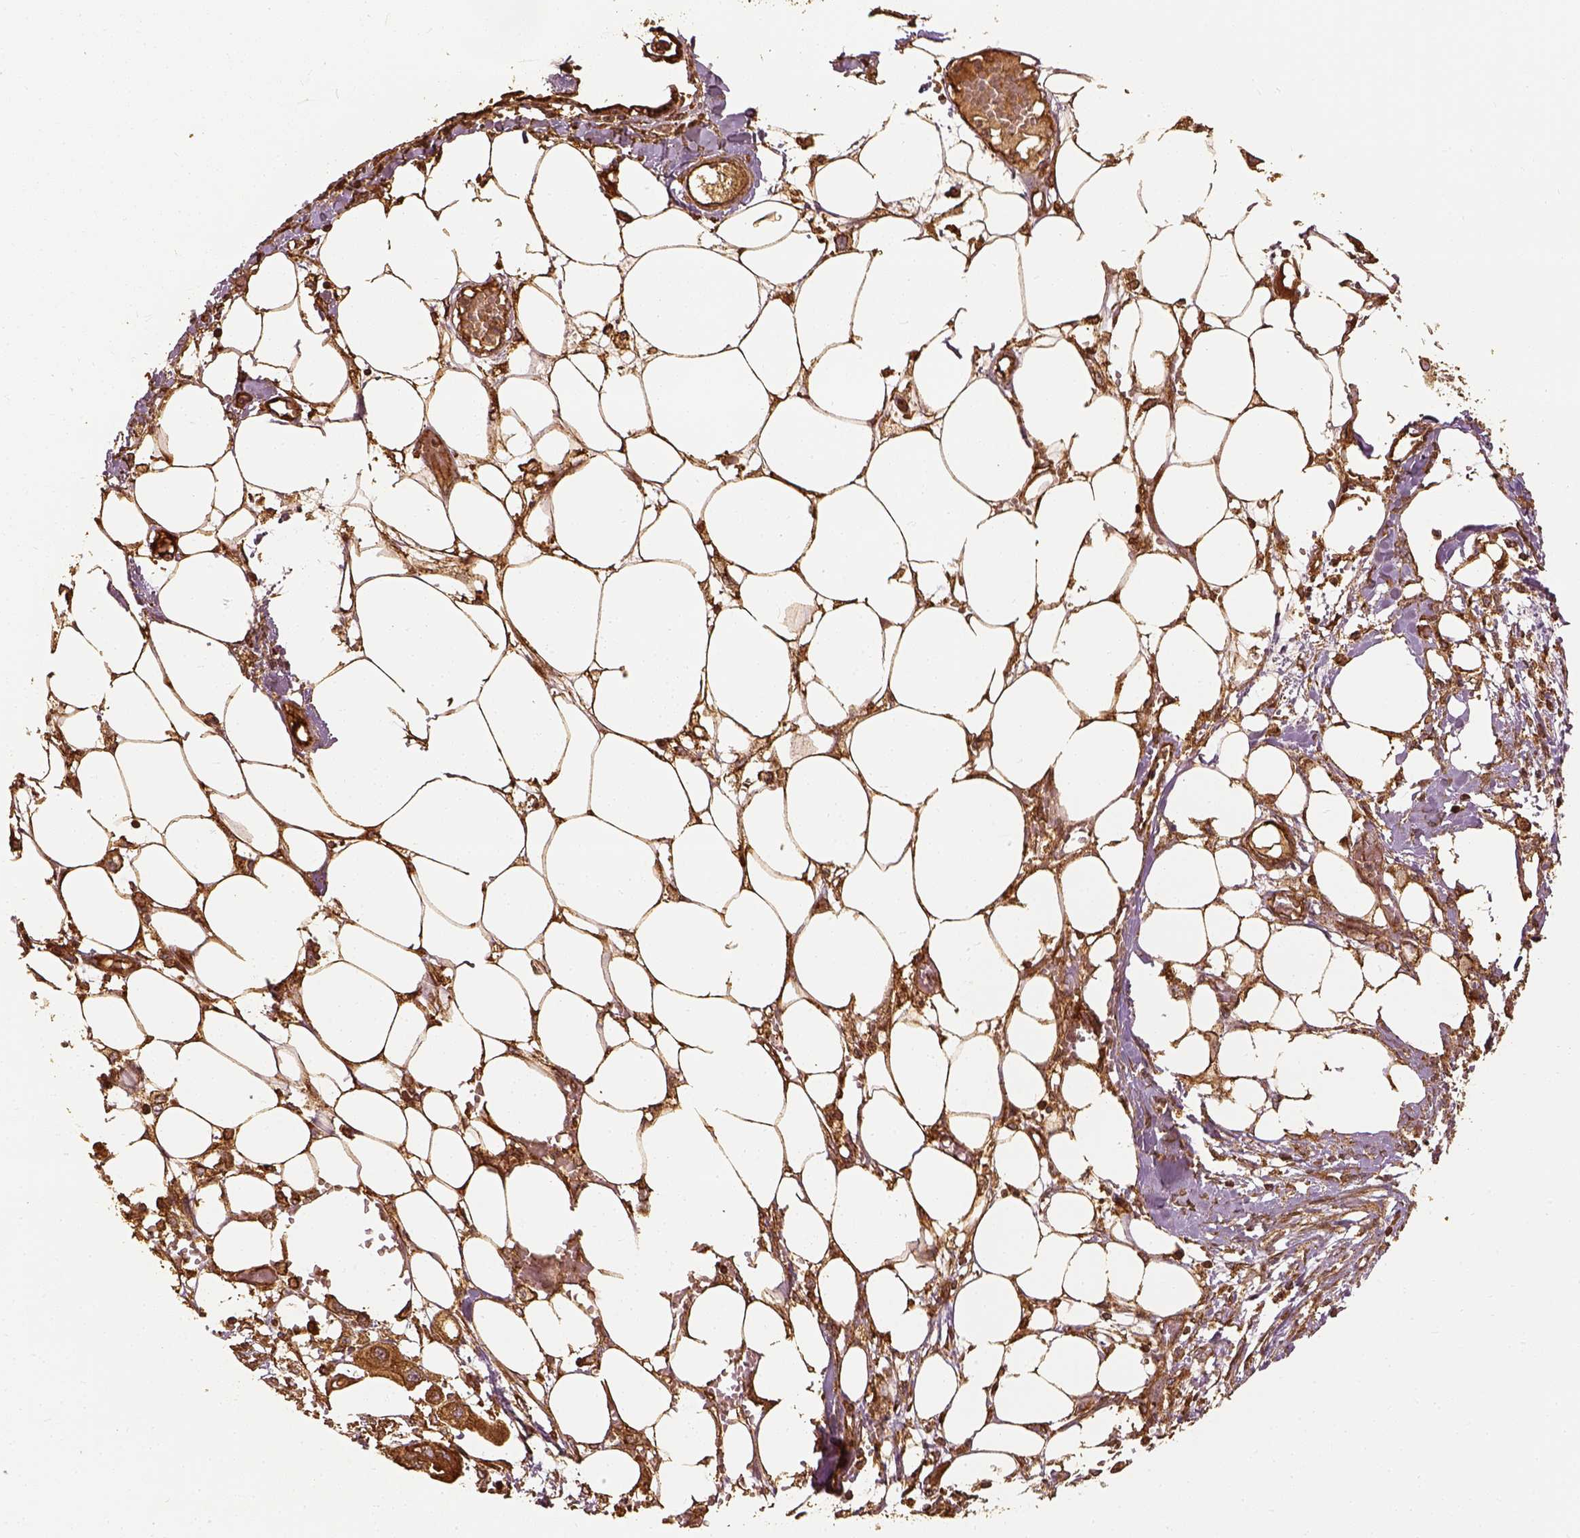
{"staining": {"intensity": "strong", "quantity": ">75%", "location": "cytoplasmic/membranous"}, "tissue": "endometrial cancer", "cell_type": "Tumor cells", "image_type": "cancer", "snomed": [{"axis": "morphology", "description": "Adenocarcinoma, NOS"}, {"axis": "morphology", "description": "Adenocarcinoma, metastatic, NOS"}, {"axis": "topography", "description": "Adipose tissue"}, {"axis": "topography", "description": "Endometrium"}], "caption": "High-power microscopy captured an immunohistochemistry (IHC) histopathology image of adenocarcinoma (endometrial), revealing strong cytoplasmic/membranous positivity in approximately >75% of tumor cells.", "gene": "VEGFA", "patient": {"sex": "female", "age": 67}}